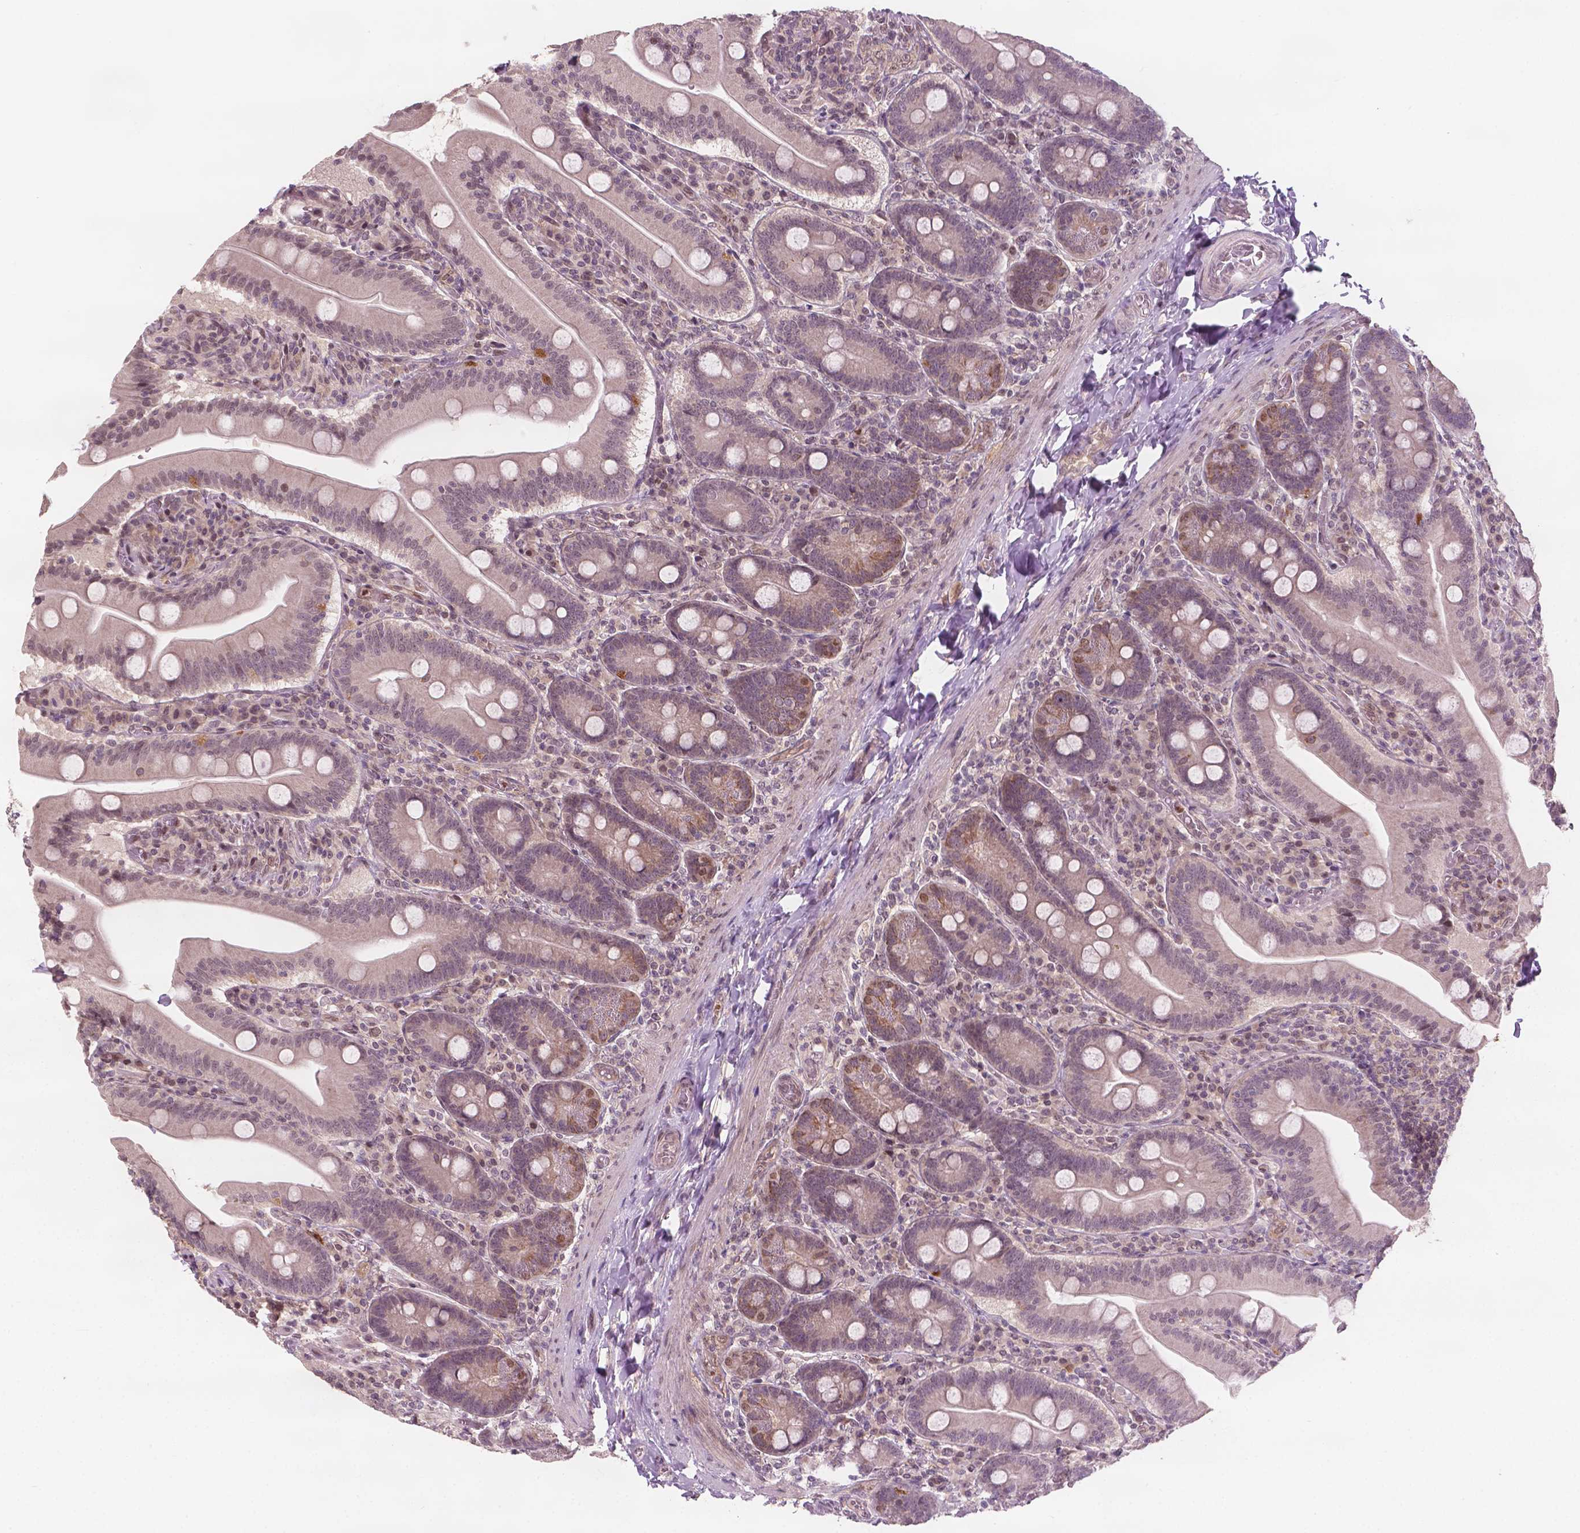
{"staining": {"intensity": "weak", "quantity": "<25%", "location": "cytoplasmic/membranous"}, "tissue": "small intestine", "cell_type": "Glandular cells", "image_type": "normal", "snomed": [{"axis": "morphology", "description": "Normal tissue, NOS"}, {"axis": "topography", "description": "Small intestine"}], "caption": "A micrograph of small intestine stained for a protein displays no brown staining in glandular cells. (Brightfield microscopy of DAB (3,3'-diaminobenzidine) IHC at high magnification).", "gene": "NFAT5", "patient": {"sex": "male", "age": 37}}